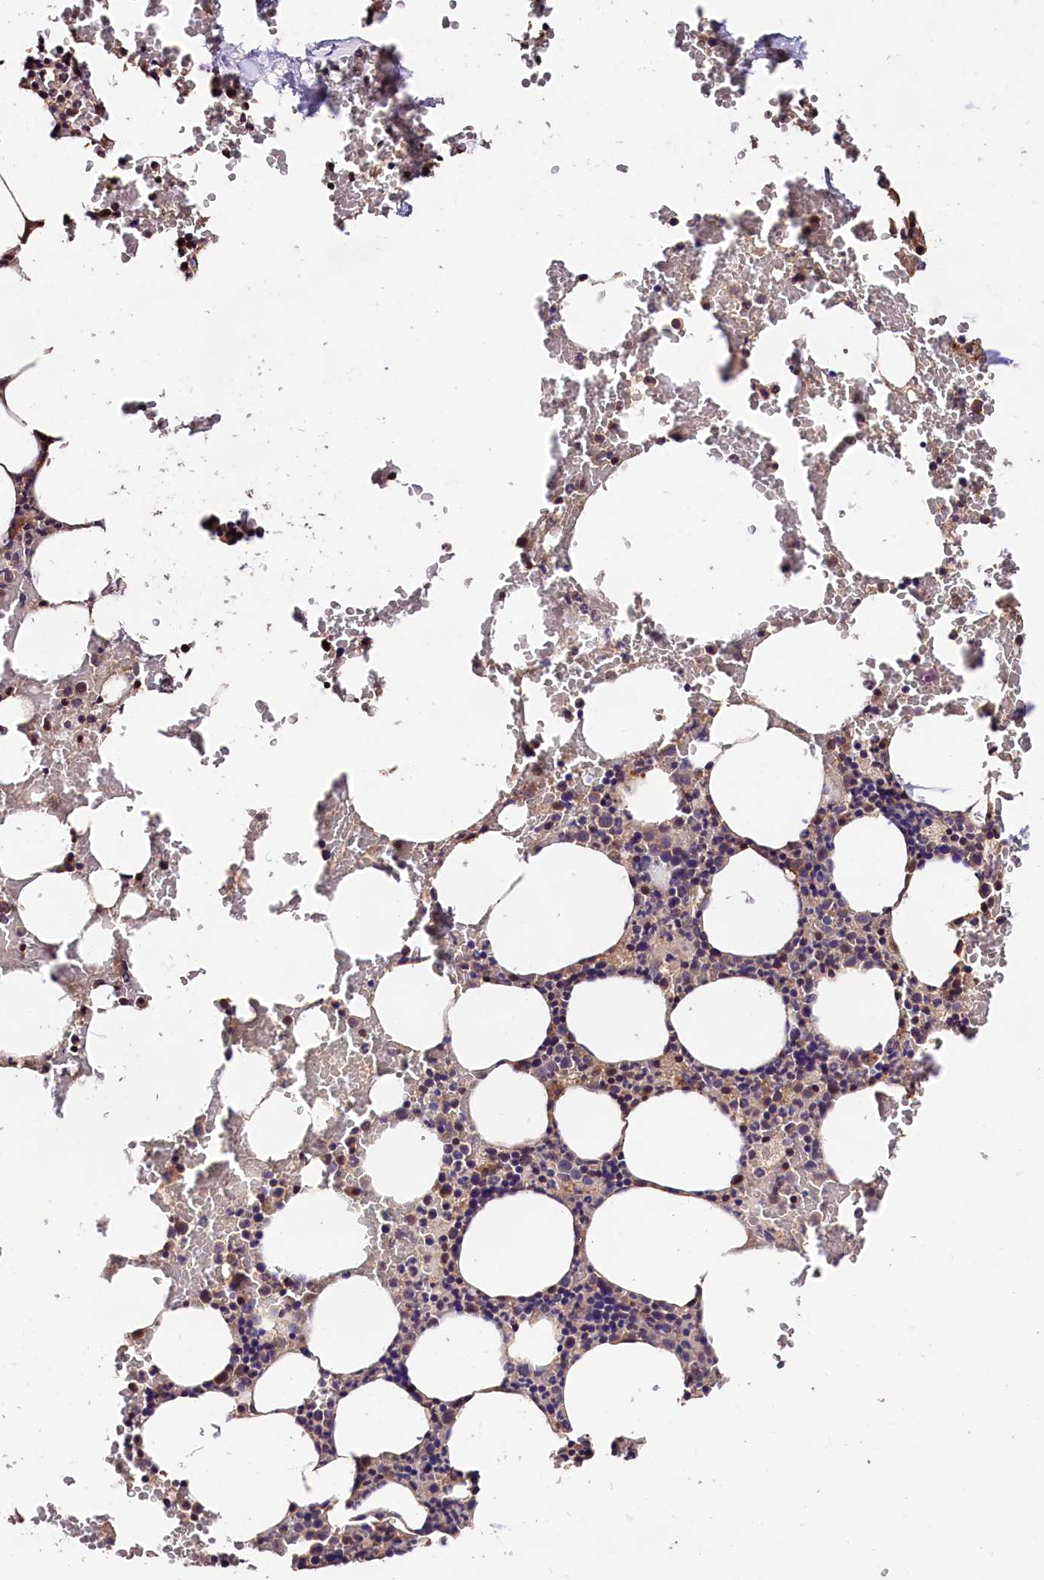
{"staining": {"intensity": "moderate", "quantity": "<25%", "location": "cytoplasmic/membranous"}, "tissue": "bone marrow", "cell_type": "Hematopoietic cells", "image_type": "normal", "snomed": [{"axis": "morphology", "description": "Normal tissue, NOS"}, {"axis": "morphology", "description": "Inflammation, NOS"}, {"axis": "topography", "description": "Bone marrow"}], "caption": "Immunohistochemistry (IHC) staining of unremarkable bone marrow, which reveals low levels of moderate cytoplasmic/membranous expression in approximately <25% of hematopoietic cells indicating moderate cytoplasmic/membranous protein staining. The staining was performed using DAB (brown) for protein detection and nuclei were counterstained in hematoxylin (blue).", "gene": "OAS3", "patient": {"sex": "female", "age": 78}}